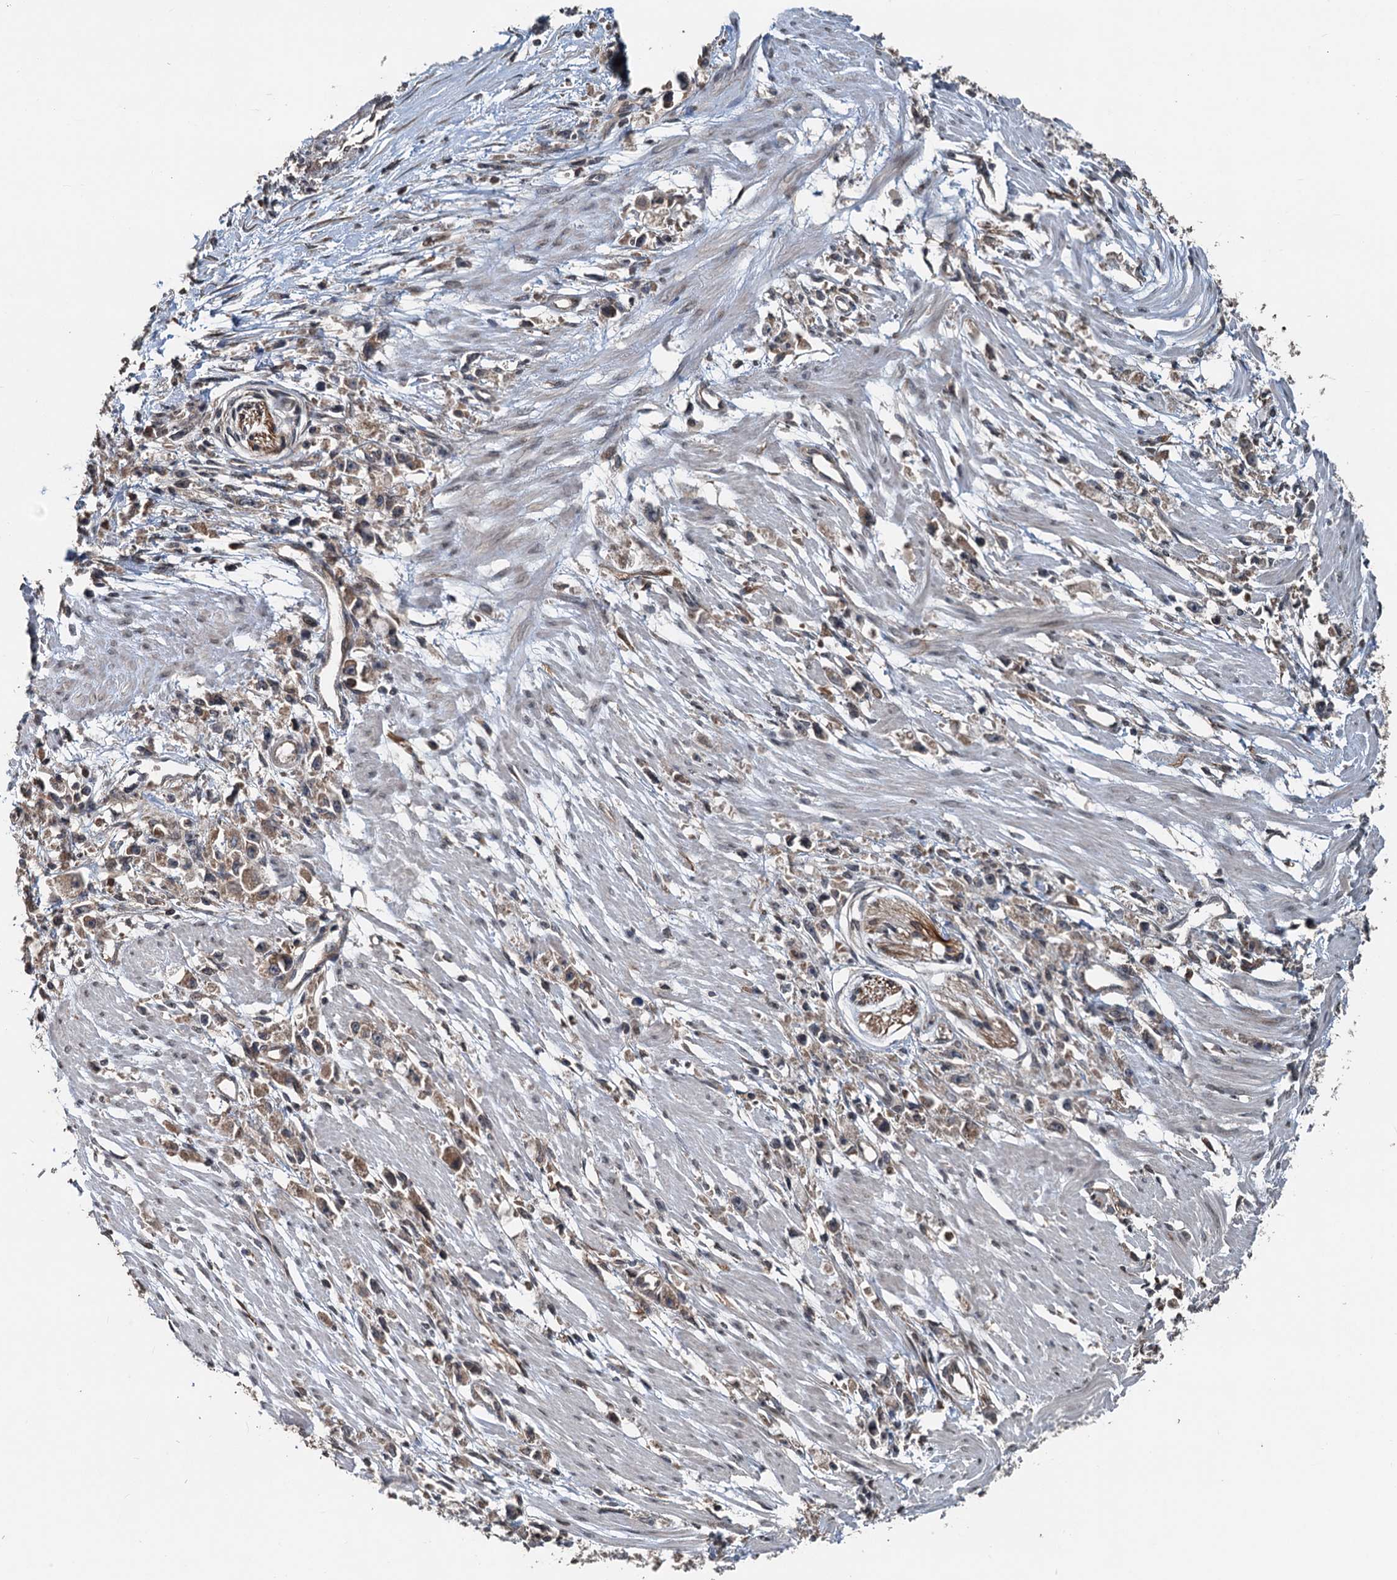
{"staining": {"intensity": "moderate", "quantity": ">75%", "location": "cytoplasmic/membranous"}, "tissue": "stomach cancer", "cell_type": "Tumor cells", "image_type": "cancer", "snomed": [{"axis": "morphology", "description": "Adenocarcinoma, NOS"}, {"axis": "topography", "description": "Stomach"}], "caption": "Stomach adenocarcinoma tissue demonstrates moderate cytoplasmic/membranous staining in approximately >75% of tumor cells, visualized by immunohistochemistry.", "gene": "N4BP2L2", "patient": {"sex": "female", "age": 59}}